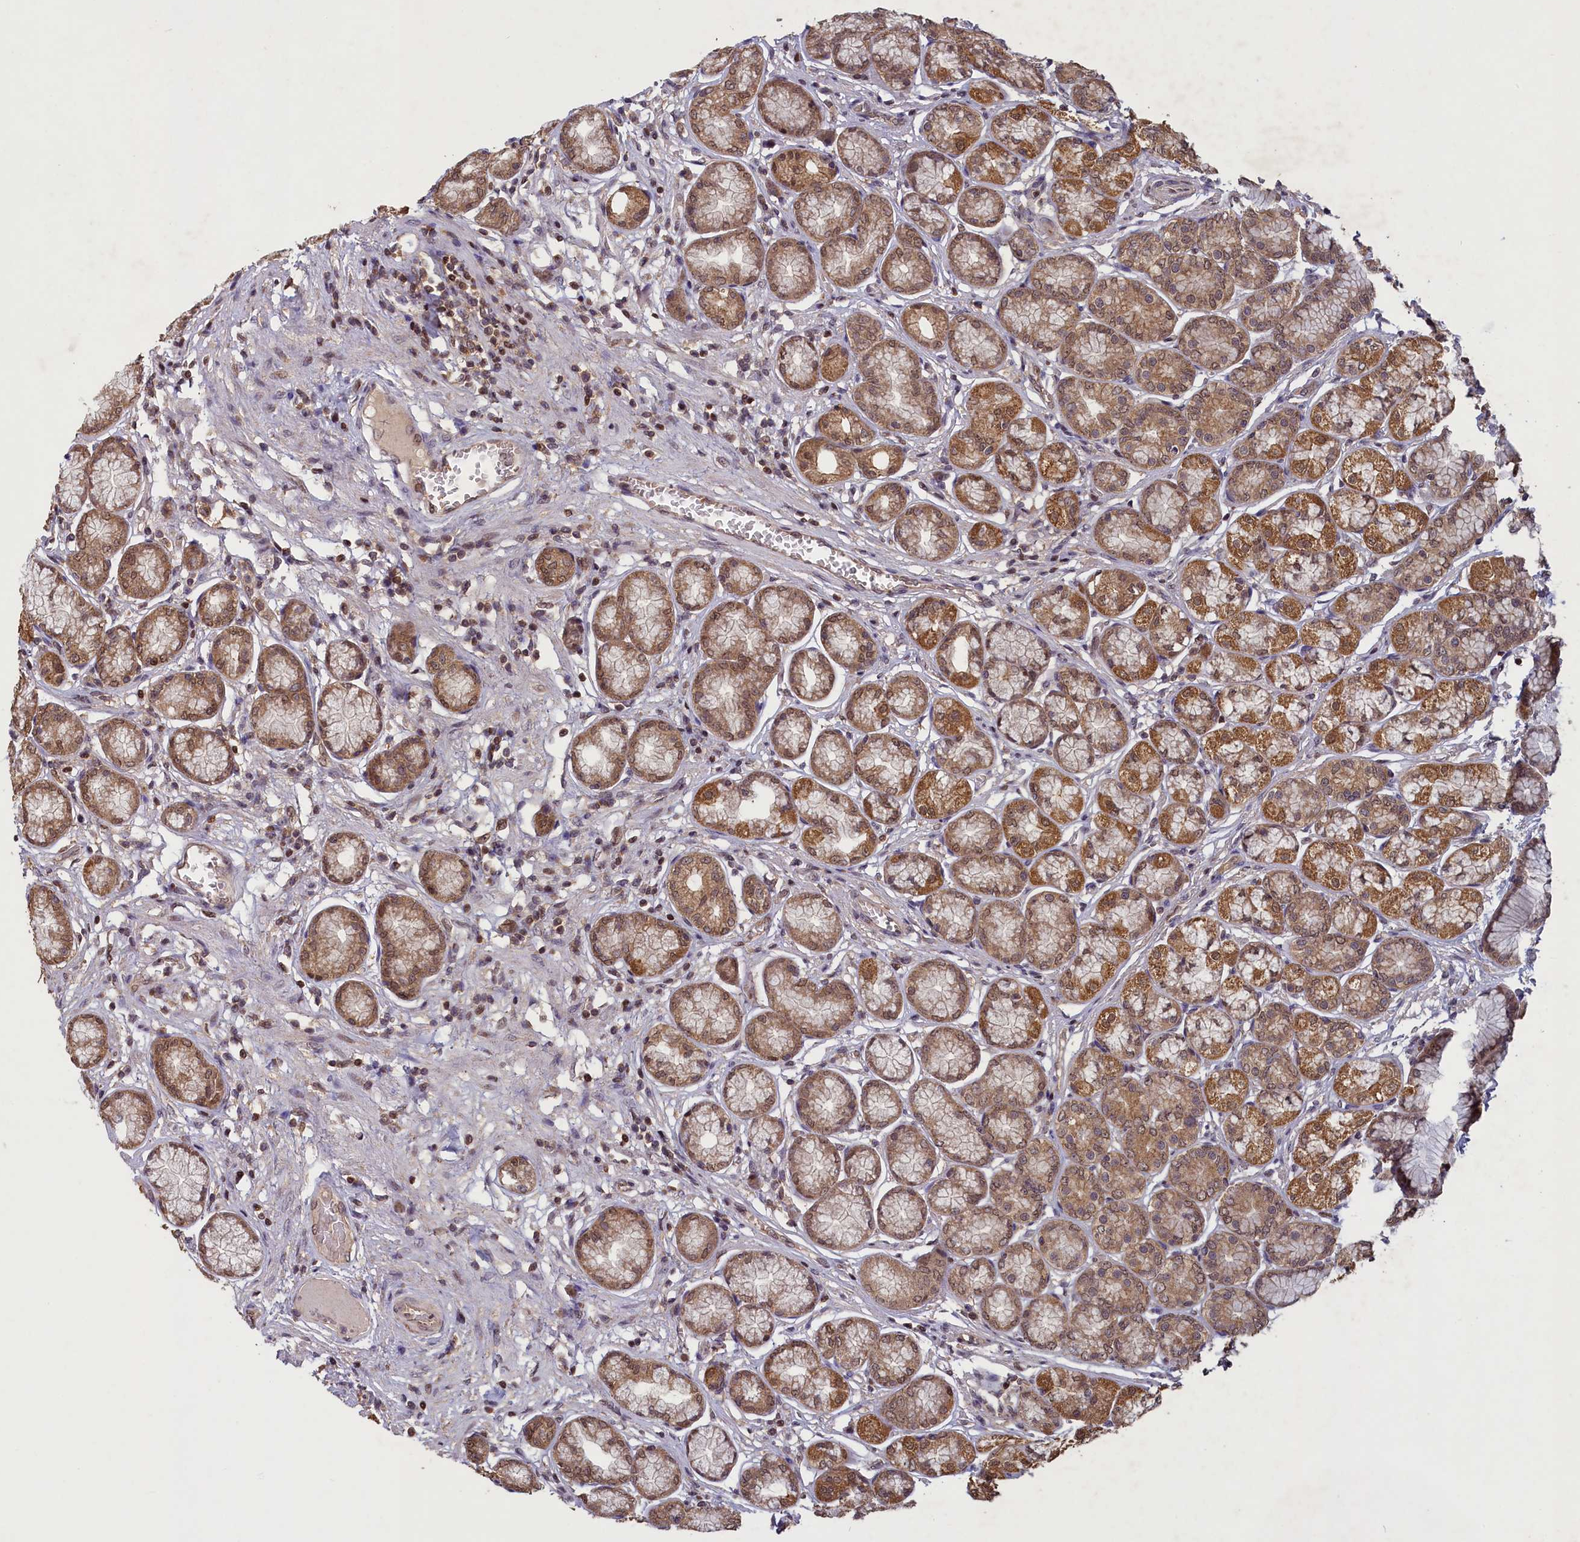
{"staining": {"intensity": "moderate", "quantity": ">75%", "location": "cytoplasmic/membranous,nuclear"}, "tissue": "stomach", "cell_type": "Glandular cells", "image_type": "normal", "snomed": [{"axis": "morphology", "description": "Normal tissue, NOS"}, {"axis": "morphology", "description": "Adenocarcinoma, NOS"}, {"axis": "morphology", "description": "Adenocarcinoma, High grade"}, {"axis": "topography", "description": "Stomach, upper"}, {"axis": "topography", "description": "Stomach"}], "caption": "Protein analysis of normal stomach reveals moderate cytoplasmic/membranous,nuclear expression in approximately >75% of glandular cells. (DAB (3,3'-diaminobenzidine) IHC with brightfield microscopy, high magnification).", "gene": "NUBP1", "patient": {"sex": "female", "age": 65}}